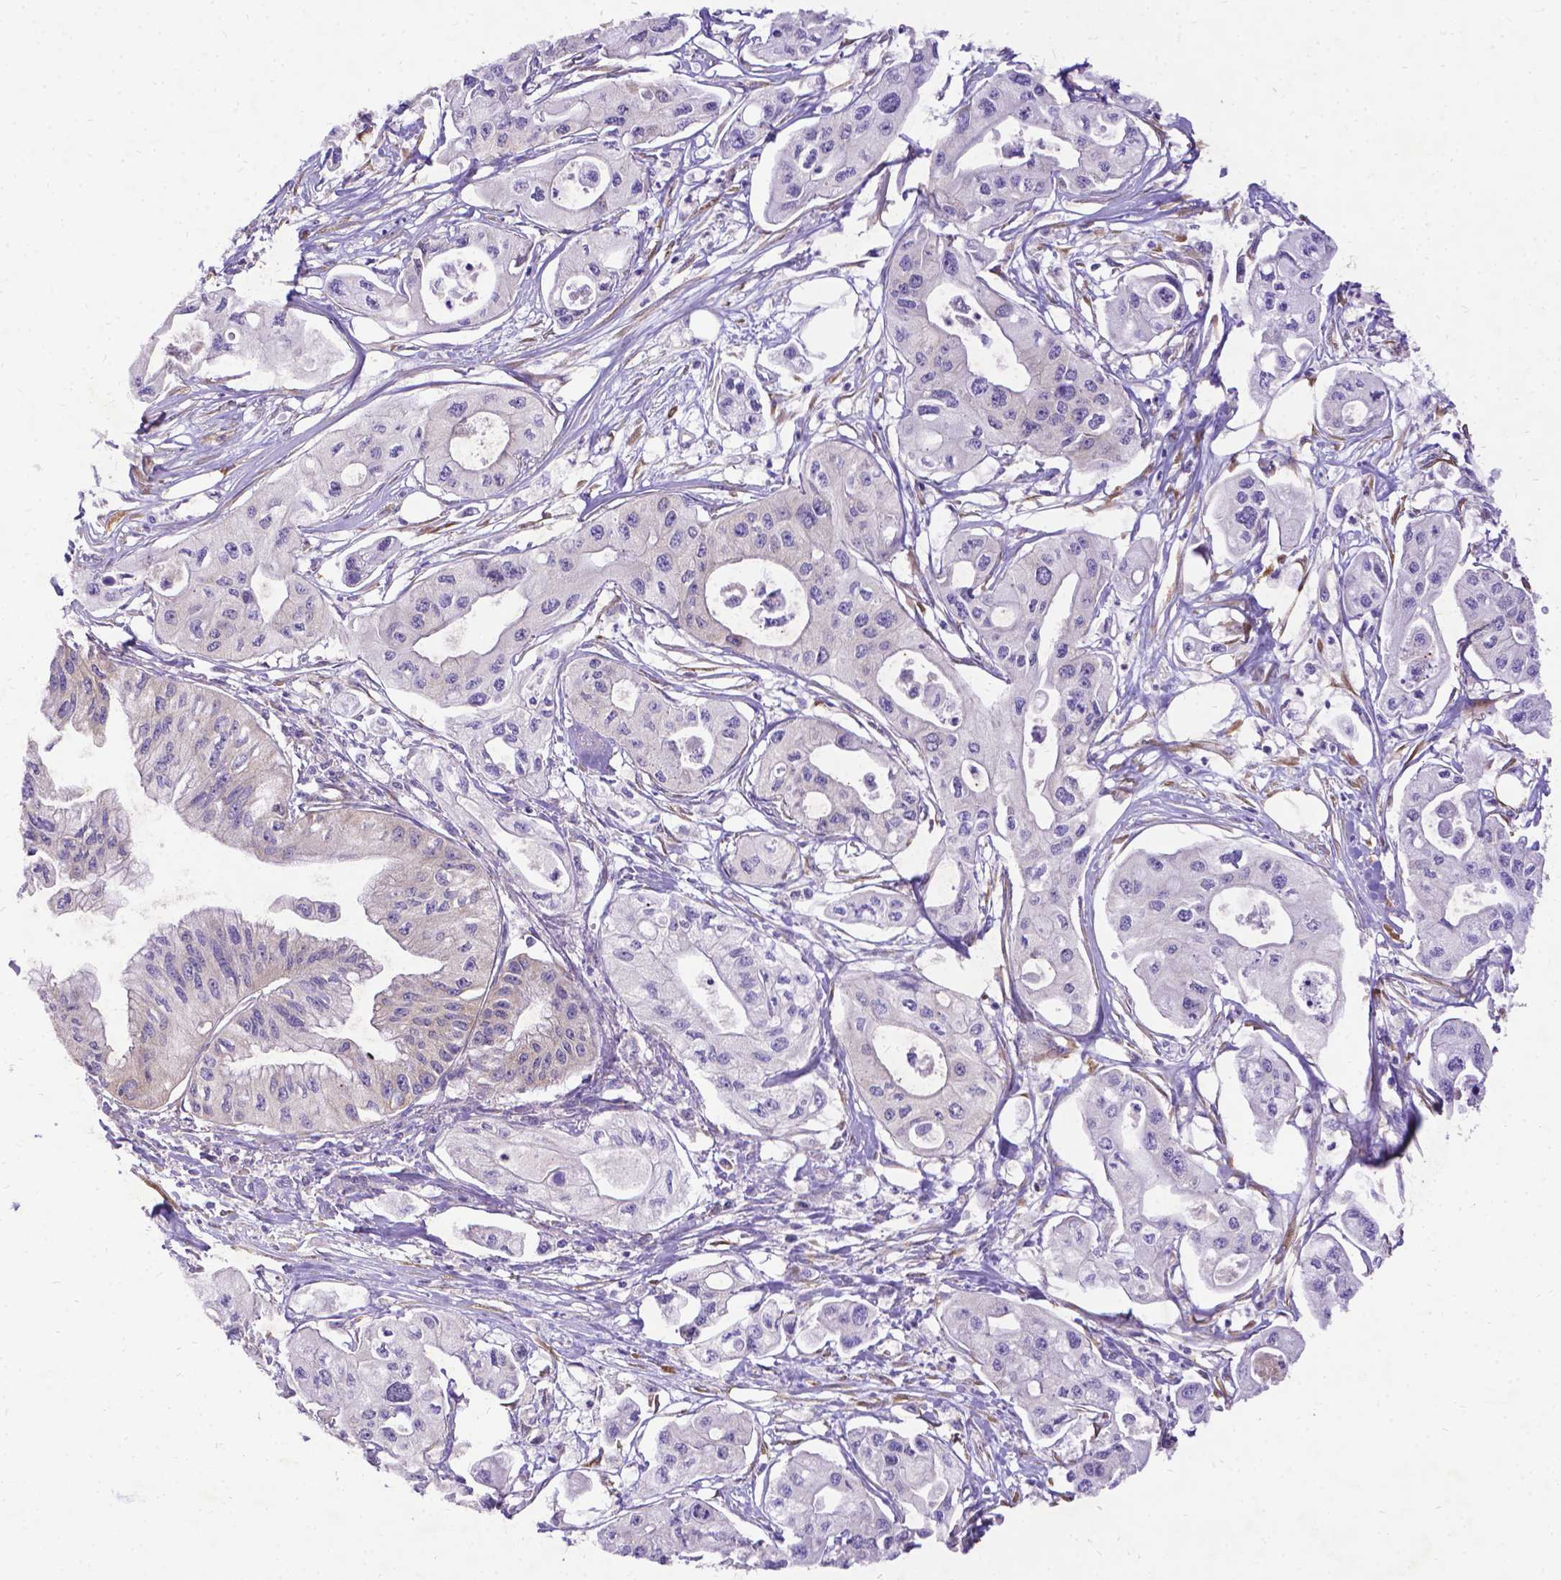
{"staining": {"intensity": "negative", "quantity": "none", "location": "none"}, "tissue": "pancreatic cancer", "cell_type": "Tumor cells", "image_type": "cancer", "snomed": [{"axis": "morphology", "description": "Adenocarcinoma, NOS"}, {"axis": "topography", "description": "Pancreas"}], "caption": "IHC photomicrograph of human pancreatic adenocarcinoma stained for a protein (brown), which displays no expression in tumor cells.", "gene": "DENND6A", "patient": {"sex": "male", "age": 70}}